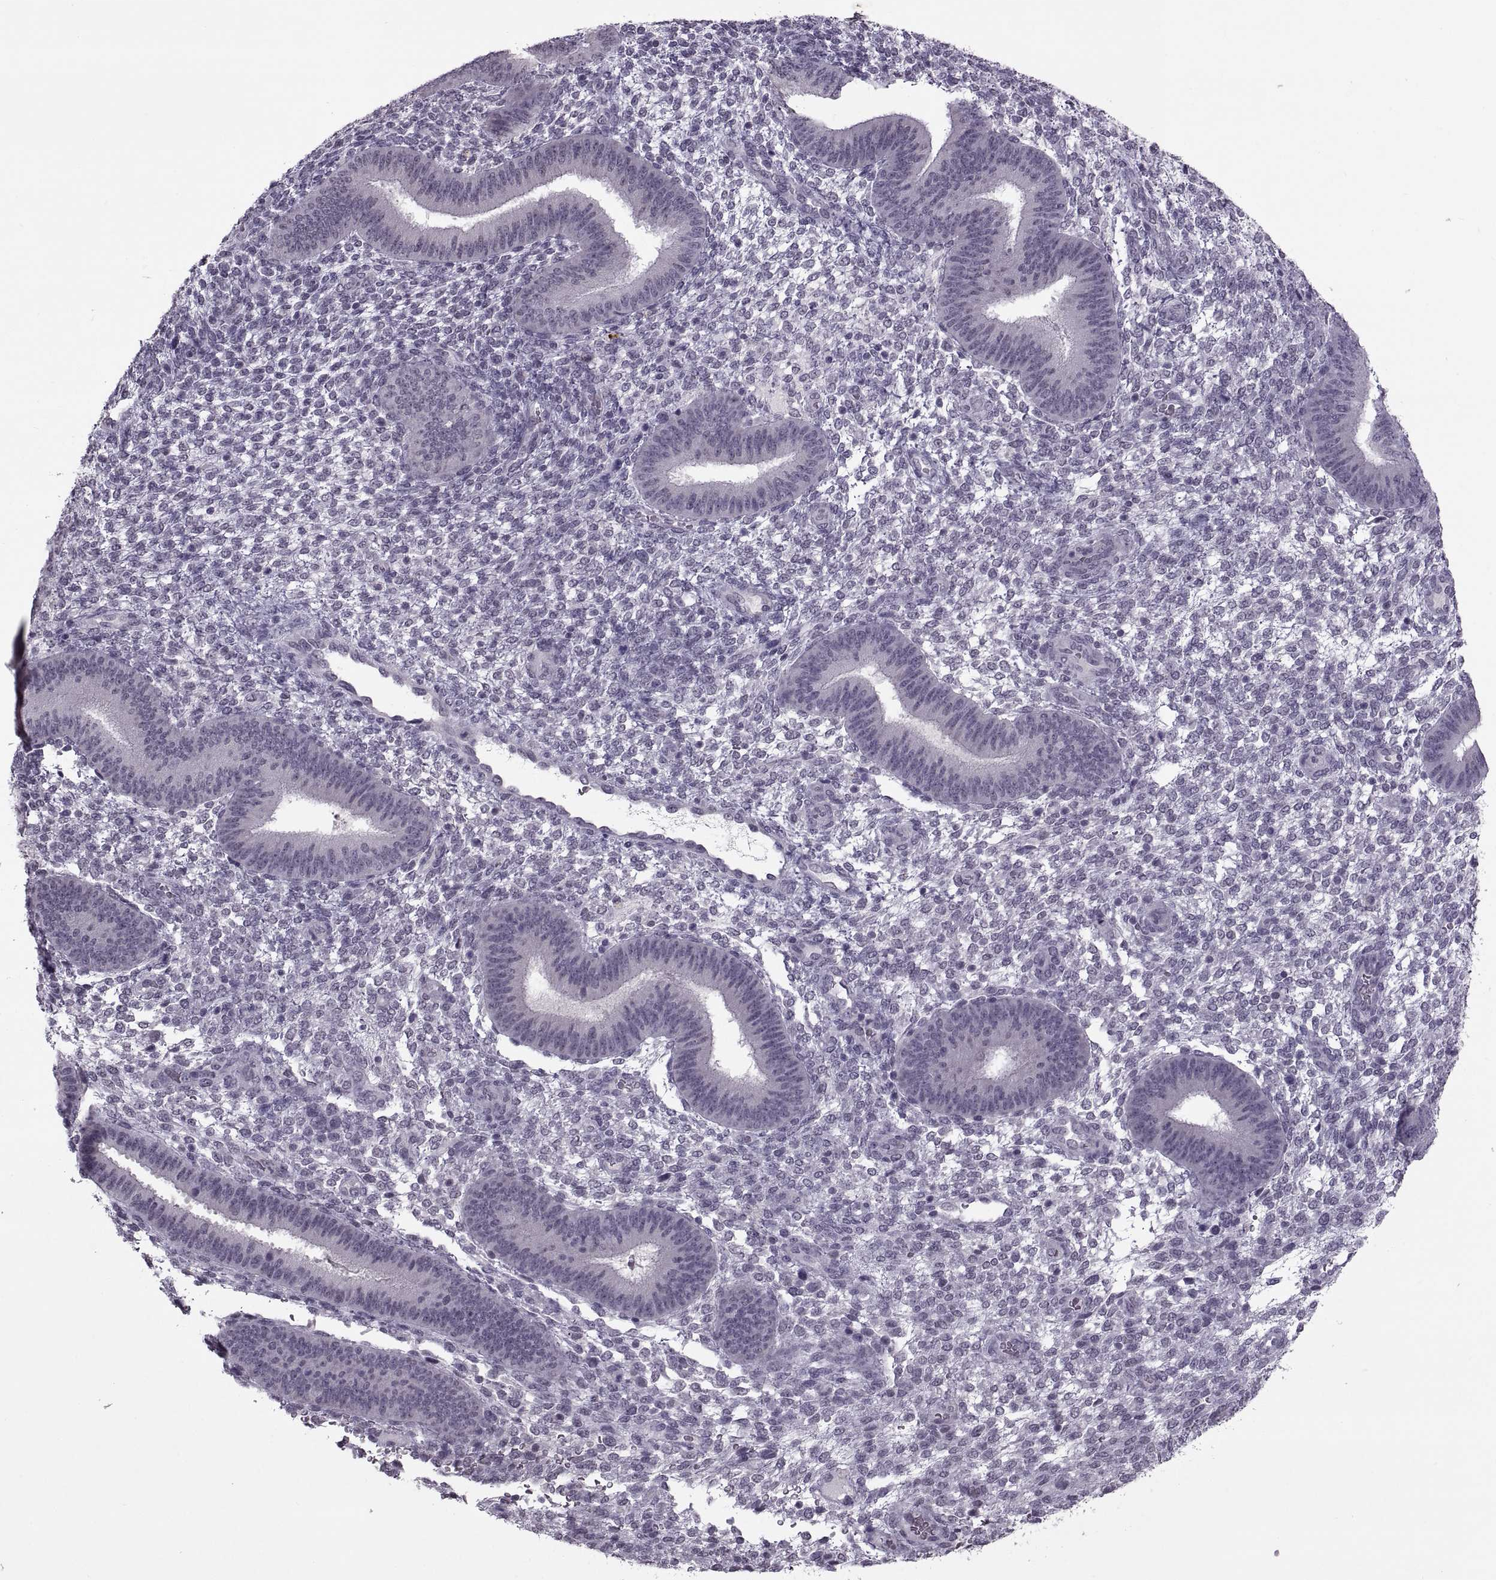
{"staining": {"intensity": "negative", "quantity": "none", "location": "none"}, "tissue": "endometrium", "cell_type": "Cells in endometrial stroma", "image_type": "normal", "snomed": [{"axis": "morphology", "description": "Normal tissue, NOS"}, {"axis": "topography", "description": "Endometrium"}], "caption": "There is no significant positivity in cells in endometrial stroma of endometrium. Nuclei are stained in blue.", "gene": "OTP", "patient": {"sex": "female", "age": 39}}